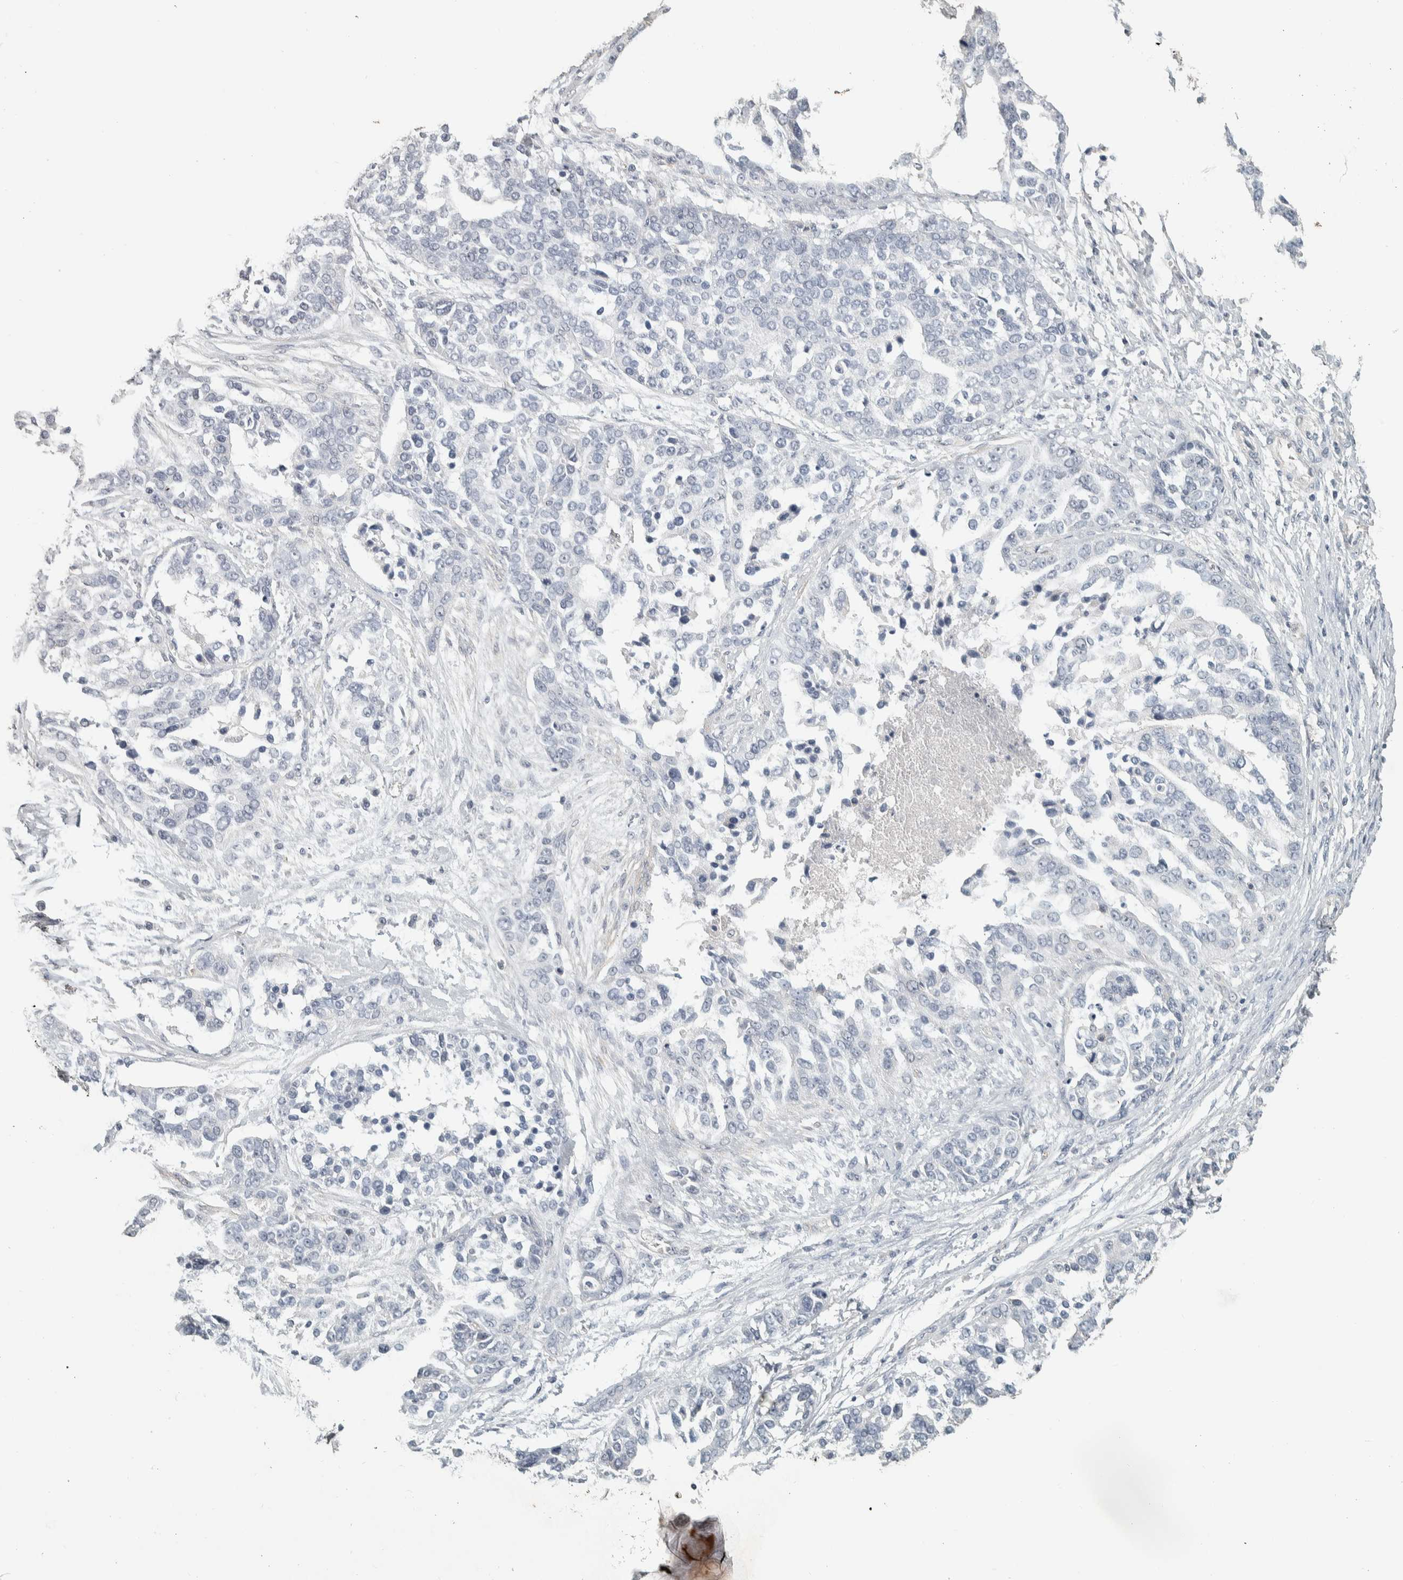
{"staining": {"intensity": "negative", "quantity": "none", "location": "none"}, "tissue": "ovarian cancer", "cell_type": "Tumor cells", "image_type": "cancer", "snomed": [{"axis": "morphology", "description": "Cystadenocarcinoma, serous, NOS"}, {"axis": "topography", "description": "Ovary"}], "caption": "Immunohistochemical staining of human ovarian cancer (serous cystadenocarcinoma) displays no significant staining in tumor cells.", "gene": "DCAF10", "patient": {"sex": "female", "age": 44}}